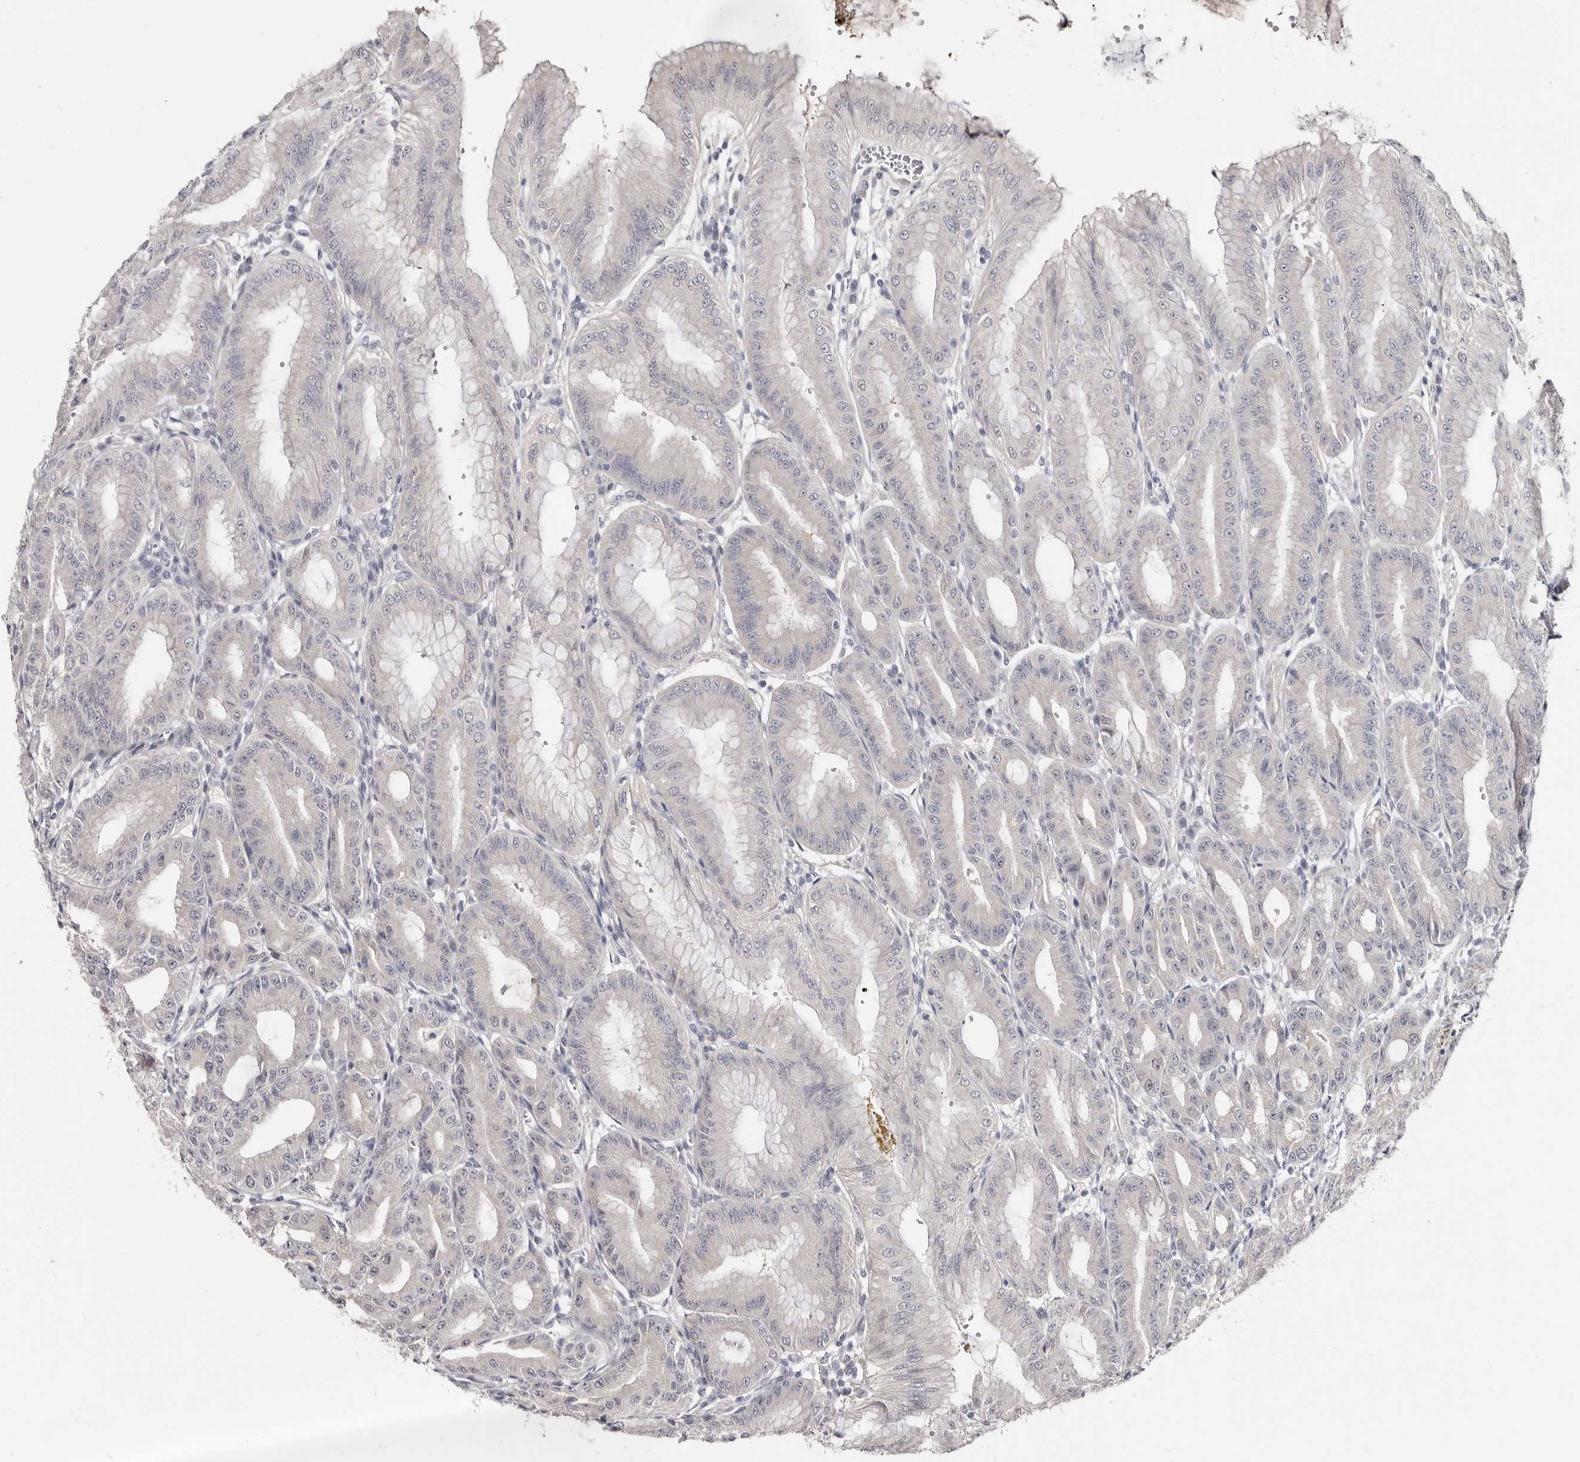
{"staining": {"intensity": "weak", "quantity": "<25%", "location": "cytoplasmic/membranous"}, "tissue": "stomach", "cell_type": "Glandular cells", "image_type": "normal", "snomed": [{"axis": "morphology", "description": "Normal tissue, NOS"}, {"axis": "topography", "description": "Stomach, lower"}], "caption": "This is an immunohistochemistry histopathology image of unremarkable stomach. There is no staining in glandular cells.", "gene": "KLHL4", "patient": {"sex": "male", "age": 71}}